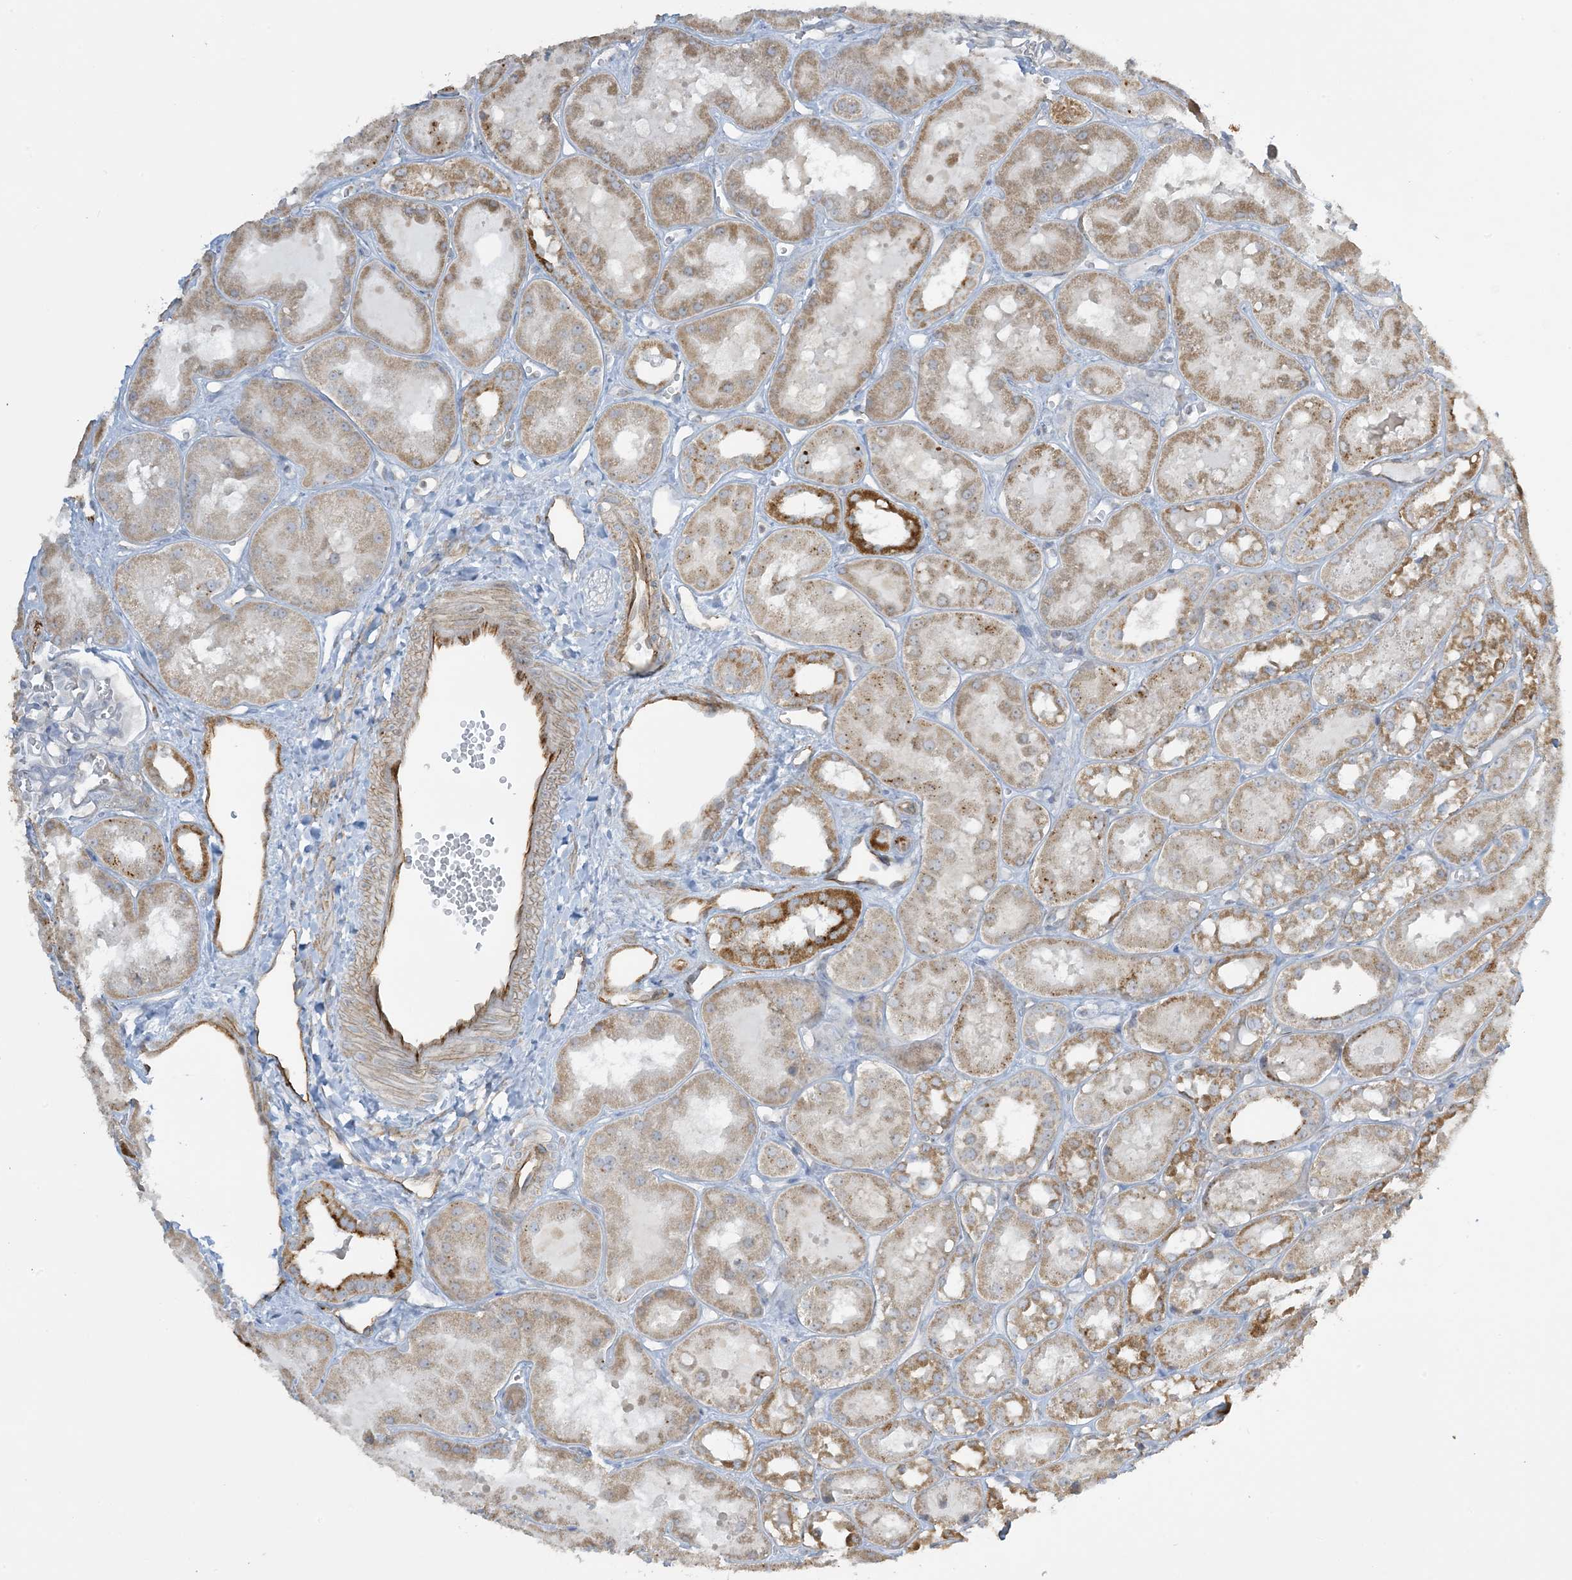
{"staining": {"intensity": "negative", "quantity": "none", "location": "none"}, "tissue": "kidney", "cell_type": "Cells in glomeruli", "image_type": "normal", "snomed": [{"axis": "morphology", "description": "Normal tissue, NOS"}, {"axis": "topography", "description": "Kidney"}], "caption": "This is an immunohistochemistry micrograph of unremarkable kidney. There is no positivity in cells in glomeruli.", "gene": "AGA", "patient": {"sex": "male", "age": 16}}